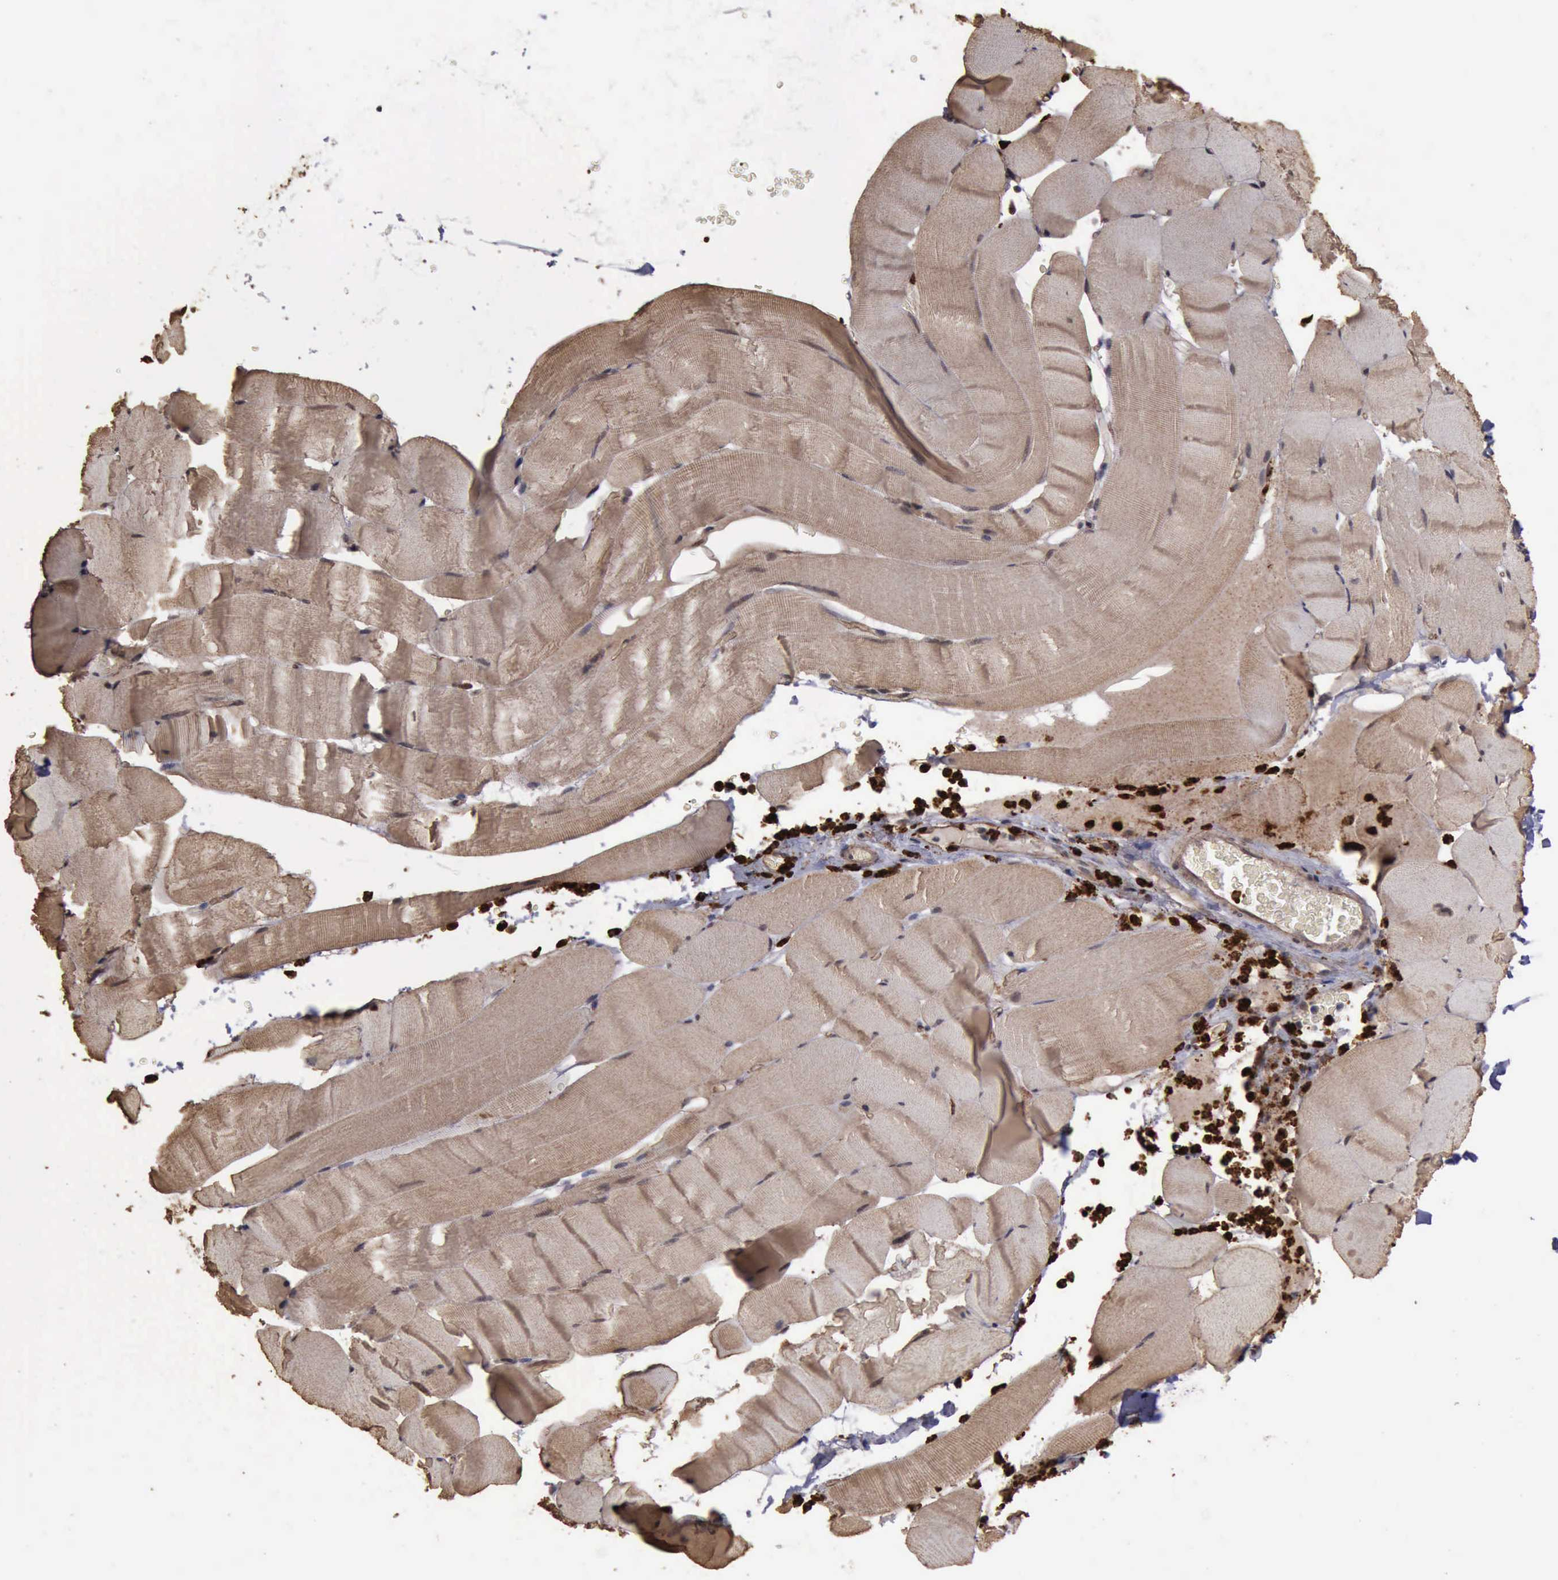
{"staining": {"intensity": "moderate", "quantity": ">75%", "location": "cytoplasmic/membranous"}, "tissue": "skeletal muscle", "cell_type": "Myocytes", "image_type": "normal", "snomed": [{"axis": "morphology", "description": "Normal tissue, NOS"}, {"axis": "topography", "description": "Skeletal muscle"}], "caption": "A brown stain labels moderate cytoplasmic/membranous staining of a protein in myocytes of normal human skeletal muscle.", "gene": "MMP9", "patient": {"sex": "male", "age": 62}}